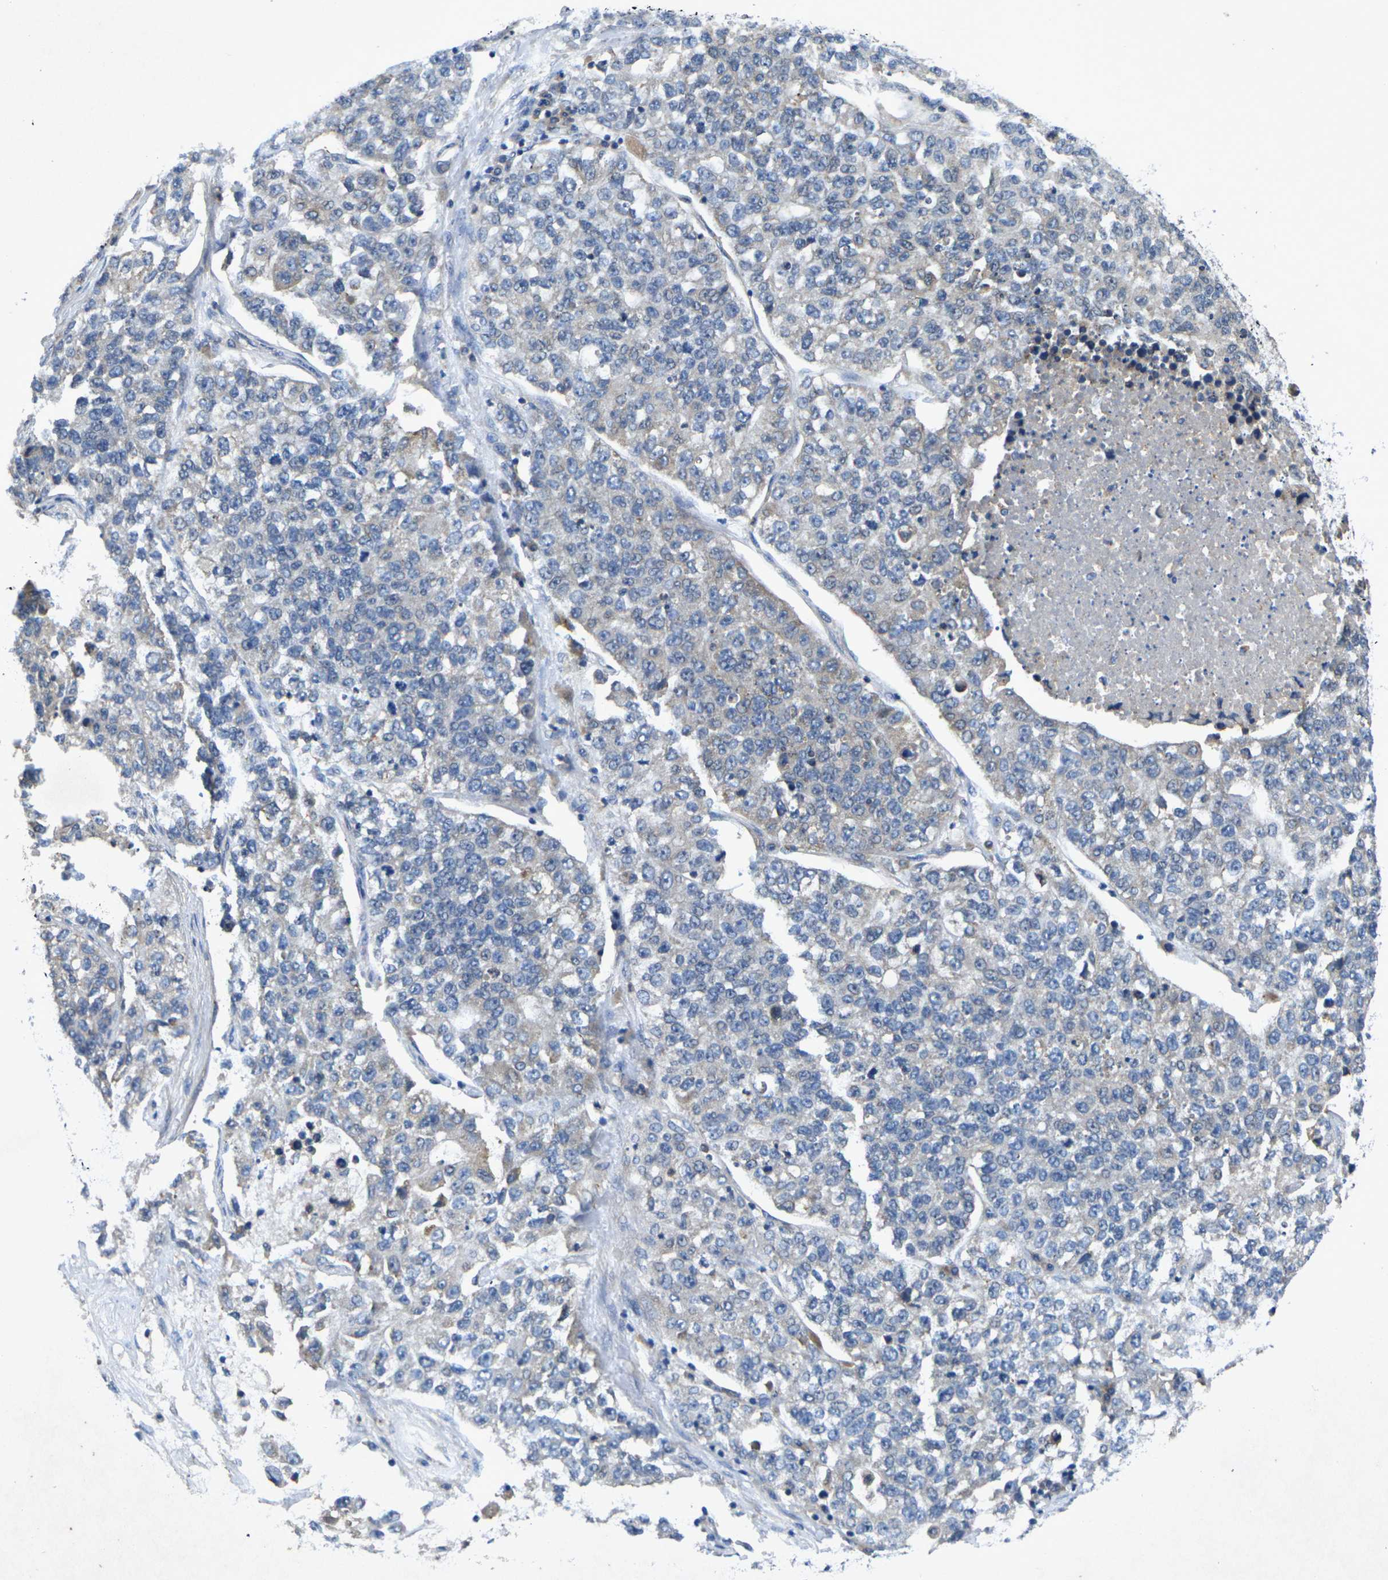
{"staining": {"intensity": "negative", "quantity": "none", "location": "none"}, "tissue": "lung cancer", "cell_type": "Tumor cells", "image_type": "cancer", "snomed": [{"axis": "morphology", "description": "Adenocarcinoma, NOS"}, {"axis": "topography", "description": "Lung"}], "caption": "IHC of human adenocarcinoma (lung) displays no expression in tumor cells. (DAB IHC with hematoxylin counter stain).", "gene": "KIF1B", "patient": {"sex": "male", "age": 49}}